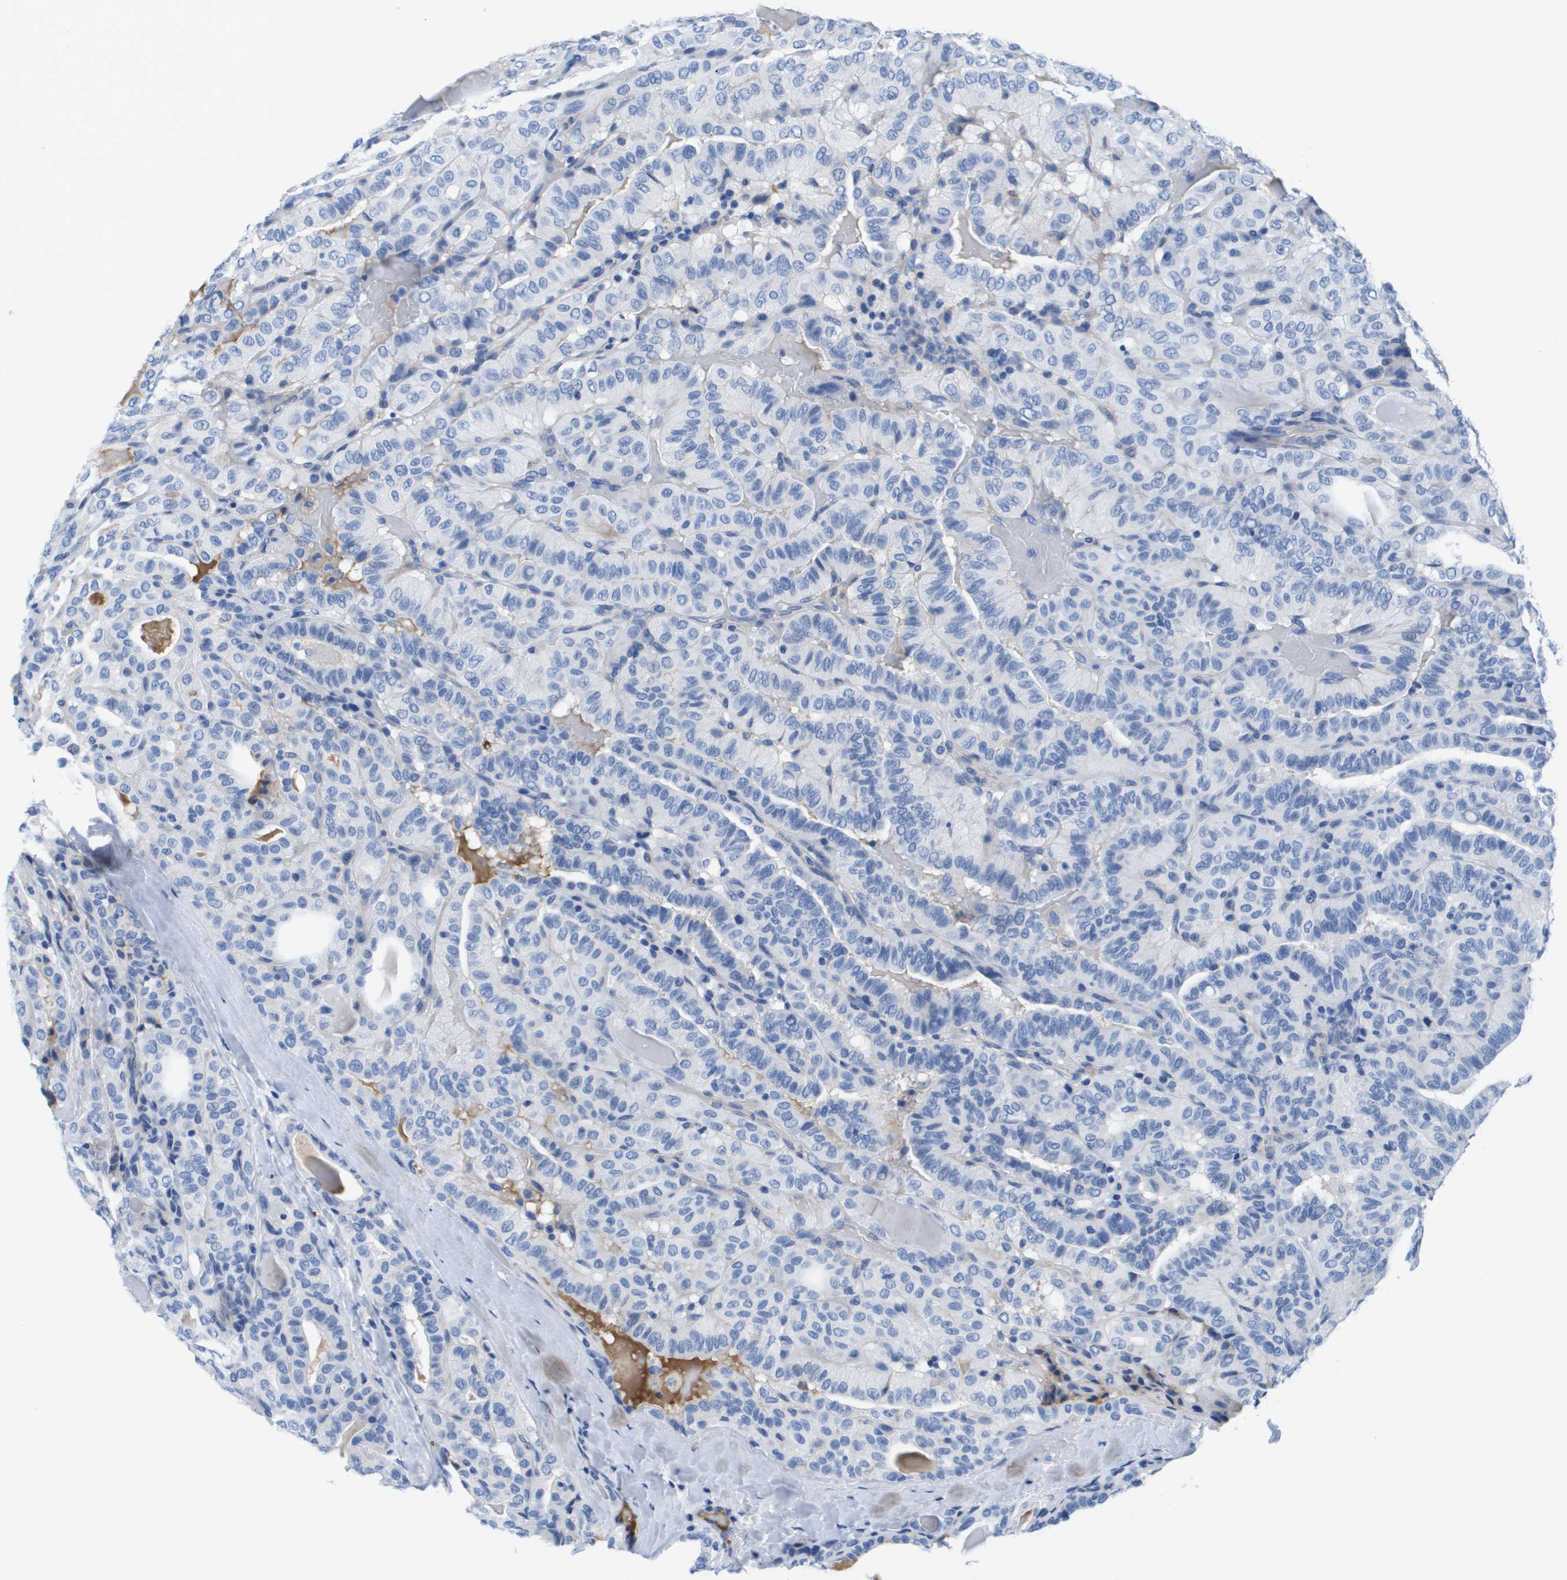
{"staining": {"intensity": "negative", "quantity": "none", "location": "none"}, "tissue": "thyroid cancer", "cell_type": "Tumor cells", "image_type": "cancer", "snomed": [{"axis": "morphology", "description": "Papillary adenocarcinoma, NOS"}, {"axis": "topography", "description": "Thyroid gland"}], "caption": "Tumor cells show no significant protein positivity in papillary adenocarcinoma (thyroid). The staining was performed using DAB to visualize the protein expression in brown, while the nuclei were stained in blue with hematoxylin (Magnification: 20x).", "gene": "APOA1", "patient": {"sex": "male", "age": 77}}